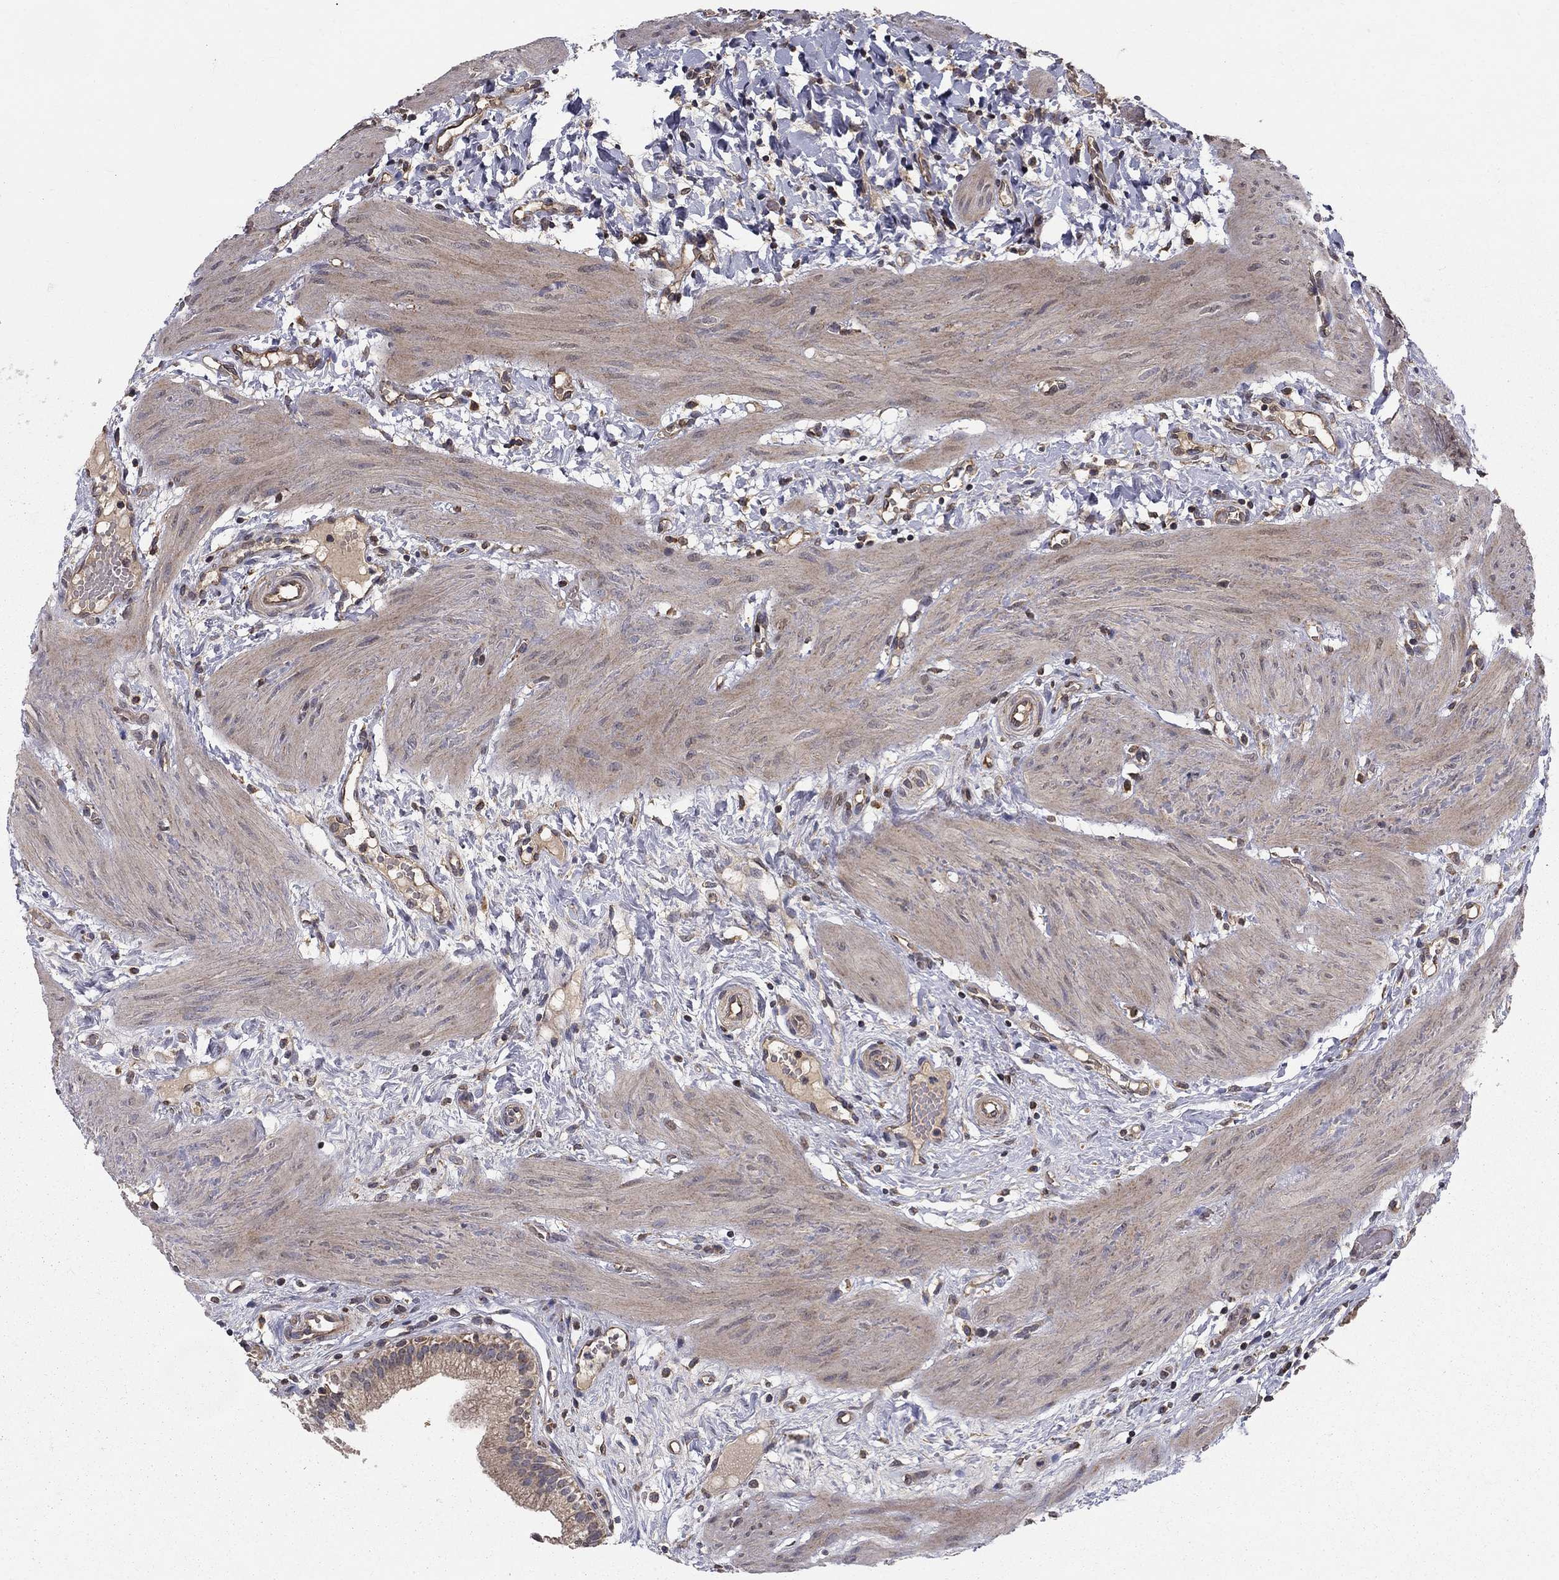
{"staining": {"intensity": "weak", "quantity": ">75%", "location": "cytoplasmic/membranous"}, "tissue": "gallbladder", "cell_type": "Glandular cells", "image_type": "normal", "snomed": [{"axis": "morphology", "description": "Normal tissue, NOS"}, {"axis": "topography", "description": "Gallbladder"}], "caption": "IHC (DAB (3,3'-diaminobenzidine)) staining of unremarkable human gallbladder reveals weak cytoplasmic/membranous protein staining in approximately >75% of glandular cells.", "gene": "SLC2A13", "patient": {"sex": "female", "age": 24}}